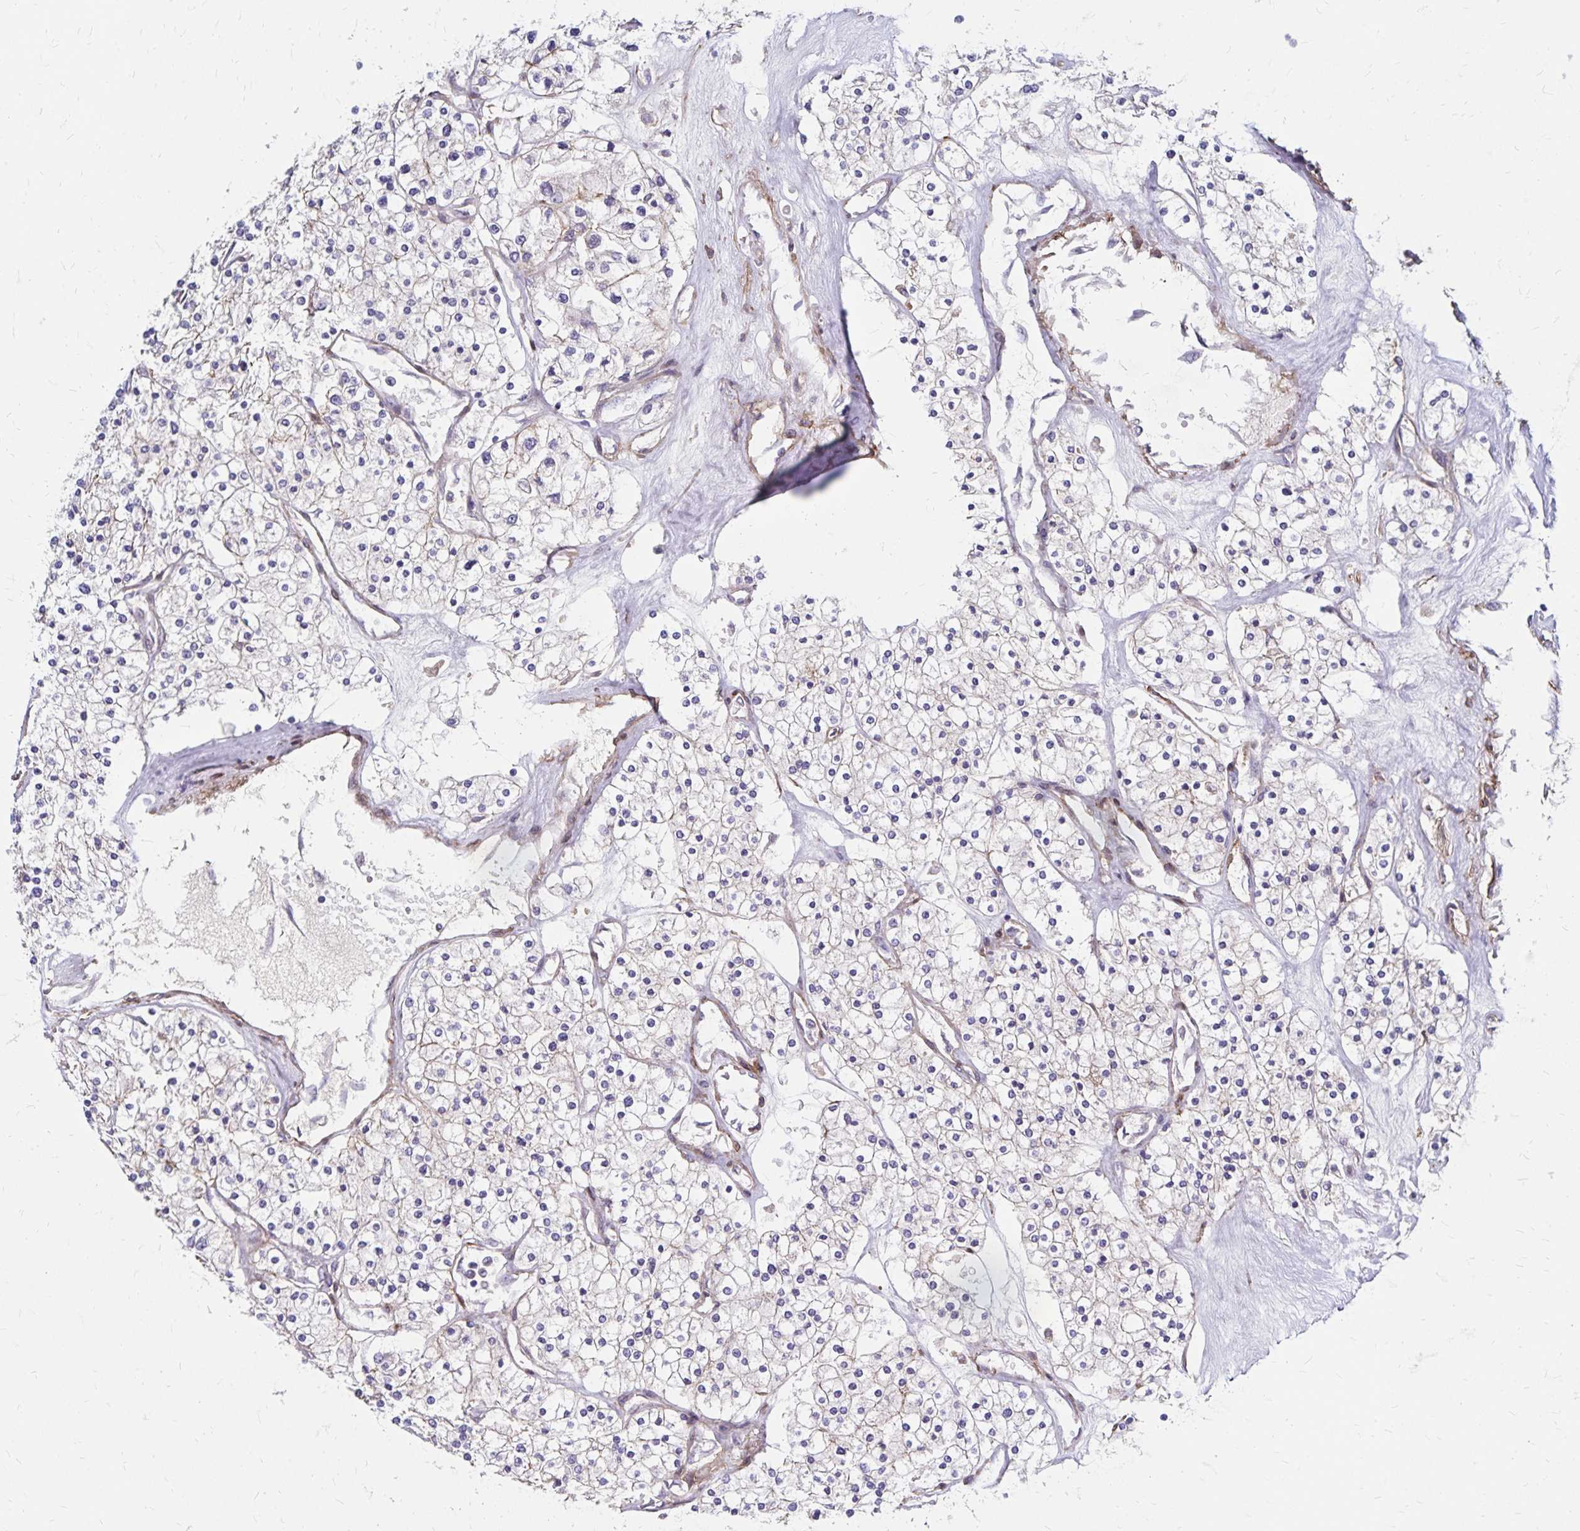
{"staining": {"intensity": "negative", "quantity": "none", "location": "none"}, "tissue": "renal cancer", "cell_type": "Tumor cells", "image_type": "cancer", "snomed": [{"axis": "morphology", "description": "Adenocarcinoma, NOS"}, {"axis": "topography", "description": "Kidney"}], "caption": "IHC of renal cancer exhibits no positivity in tumor cells.", "gene": "TNS3", "patient": {"sex": "male", "age": 80}}